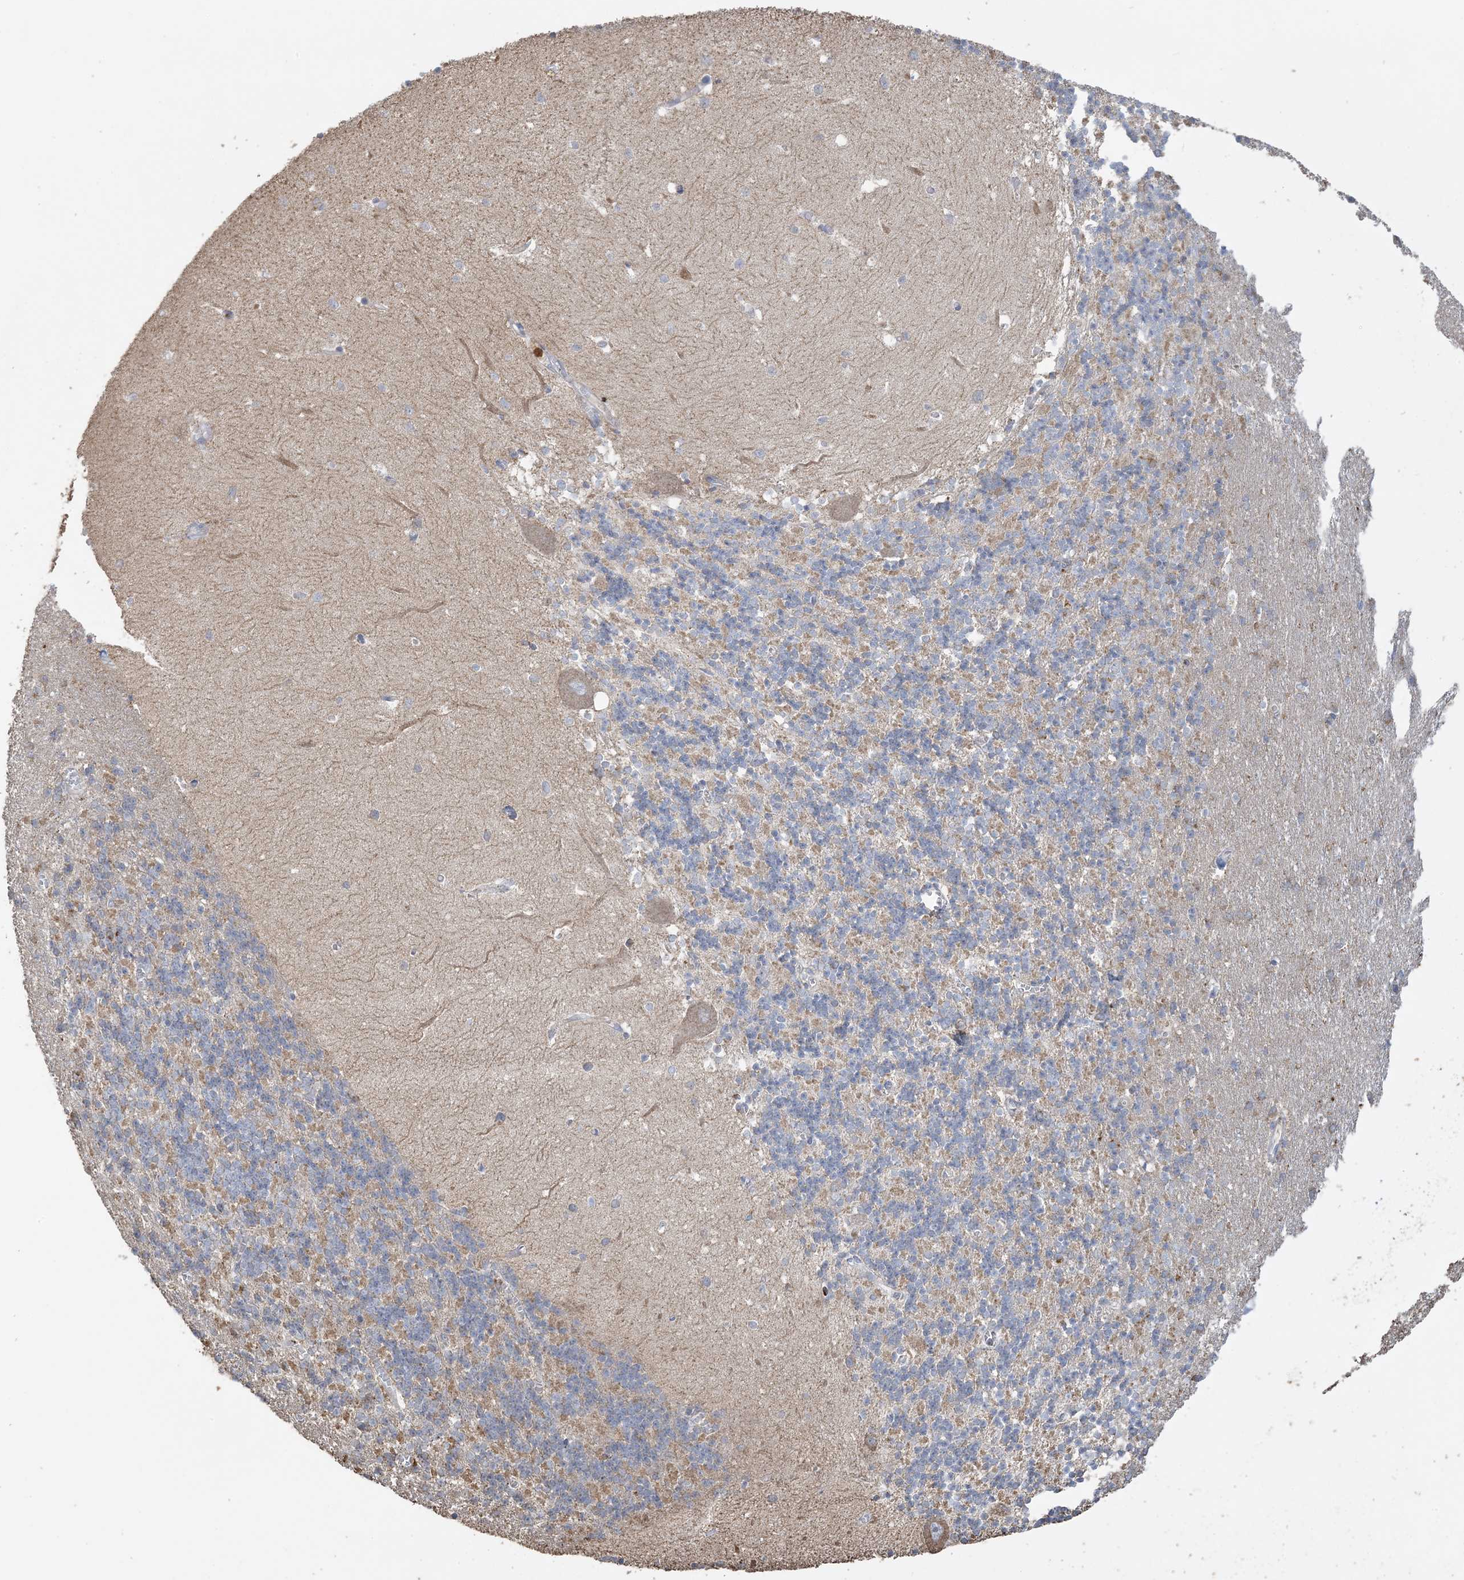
{"staining": {"intensity": "weak", "quantity": "25%-75%", "location": "cytoplasmic/membranous"}, "tissue": "cerebellum", "cell_type": "Cells in granular layer", "image_type": "normal", "snomed": [{"axis": "morphology", "description": "Normal tissue, NOS"}, {"axis": "topography", "description": "Cerebellum"}], "caption": "Protein positivity by immunohistochemistry exhibits weak cytoplasmic/membranous positivity in about 25%-75% of cells in granular layer in normal cerebellum.", "gene": "AGA", "patient": {"sex": "male", "age": 37}}